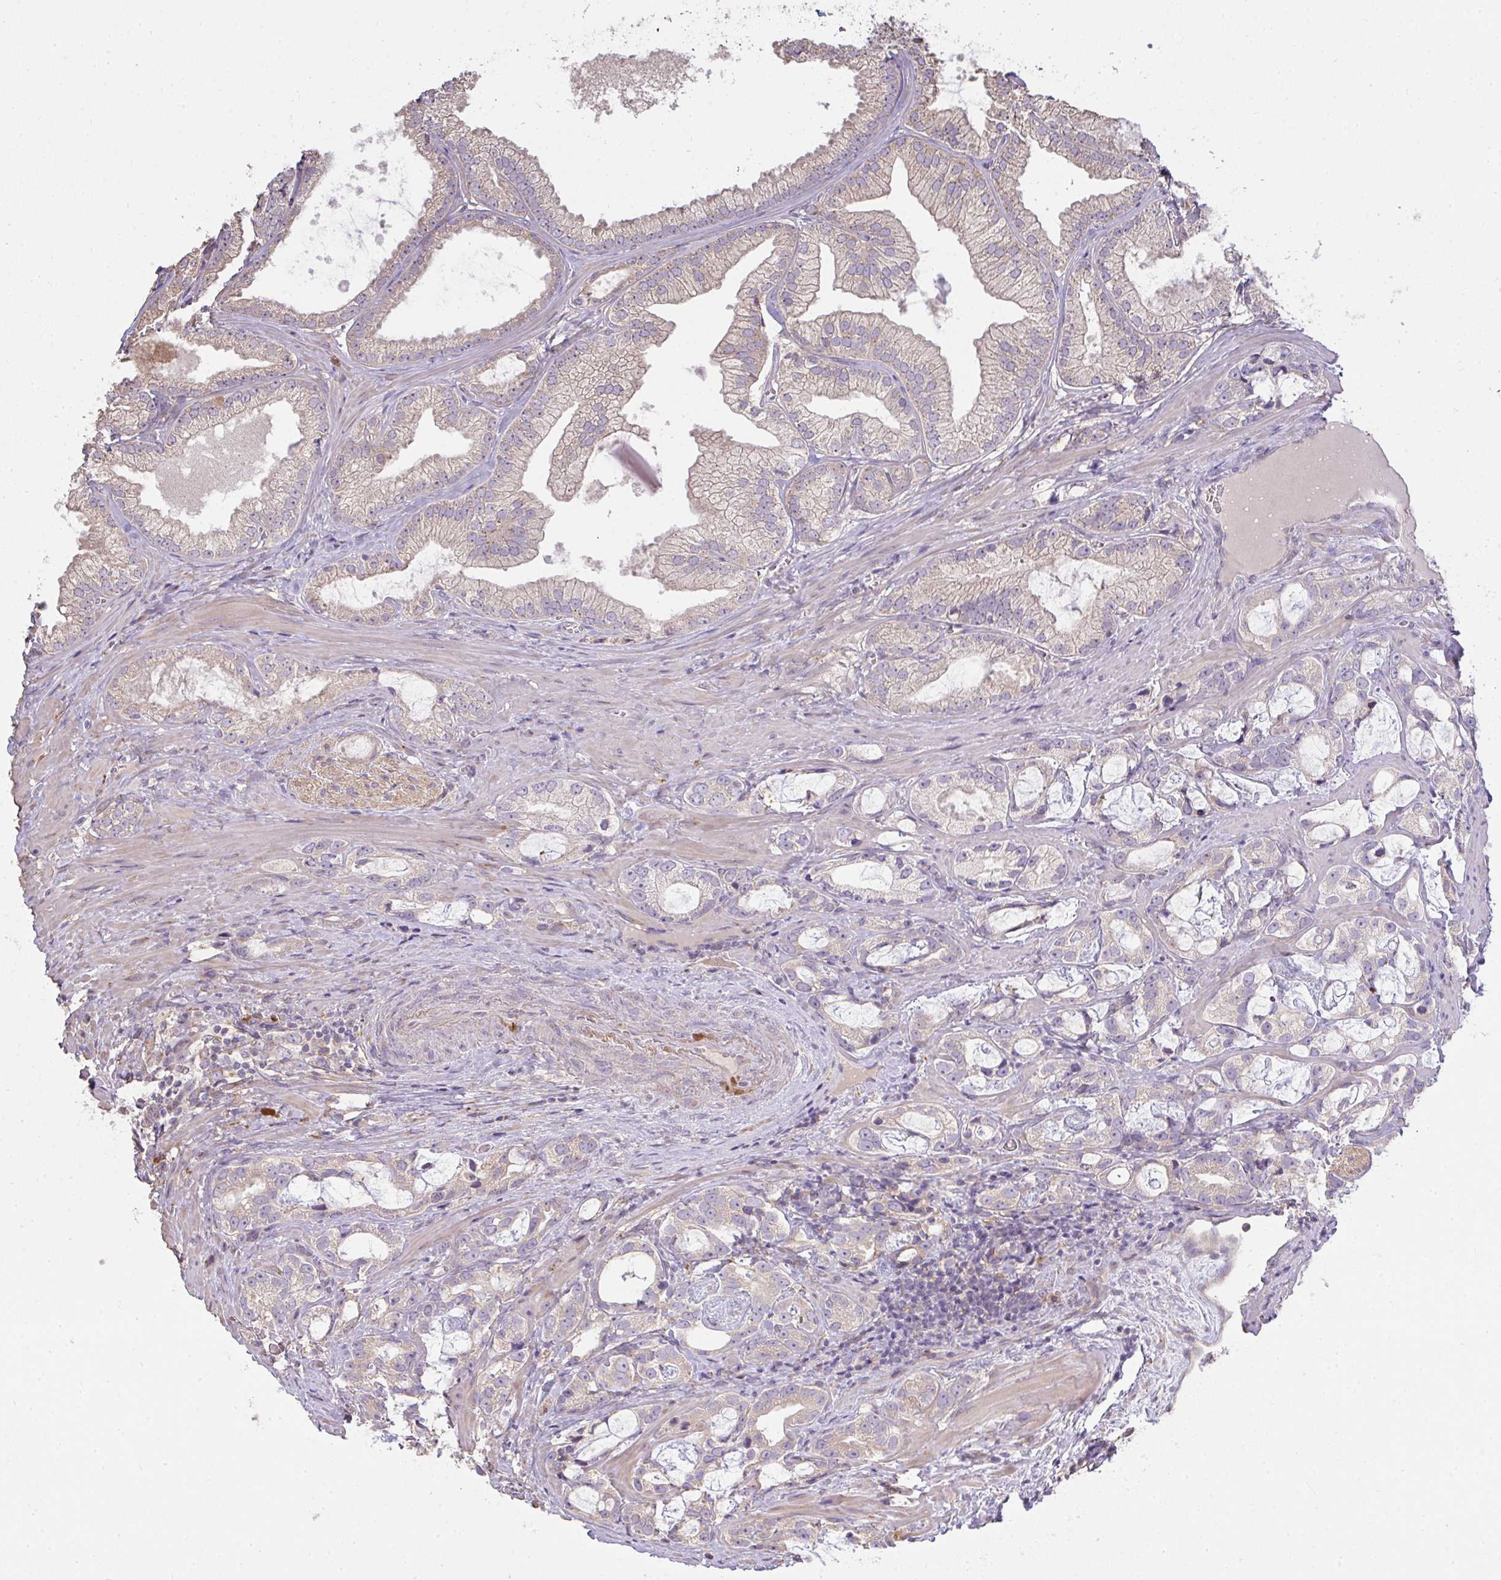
{"staining": {"intensity": "weak", "quantity": "<25%", "location": "cytoplasmic/membranous"}, "tissue": "prostate cancer", "cell_type": "Tumor cells", "image_type": "cancer", "snomed": [{"axis": "morphology", "description": "Adenocarcinoma, Medium grade"}, {"axis": "topography", "description": "Prostate"}], "caption": "An image of adenocarcinoma (medium-grade) (prostate) stained for a protein exhibits no brown staining in tumor cells.", "gene": "BRINP3", "patient": {"sex": "male", "age": 57}}